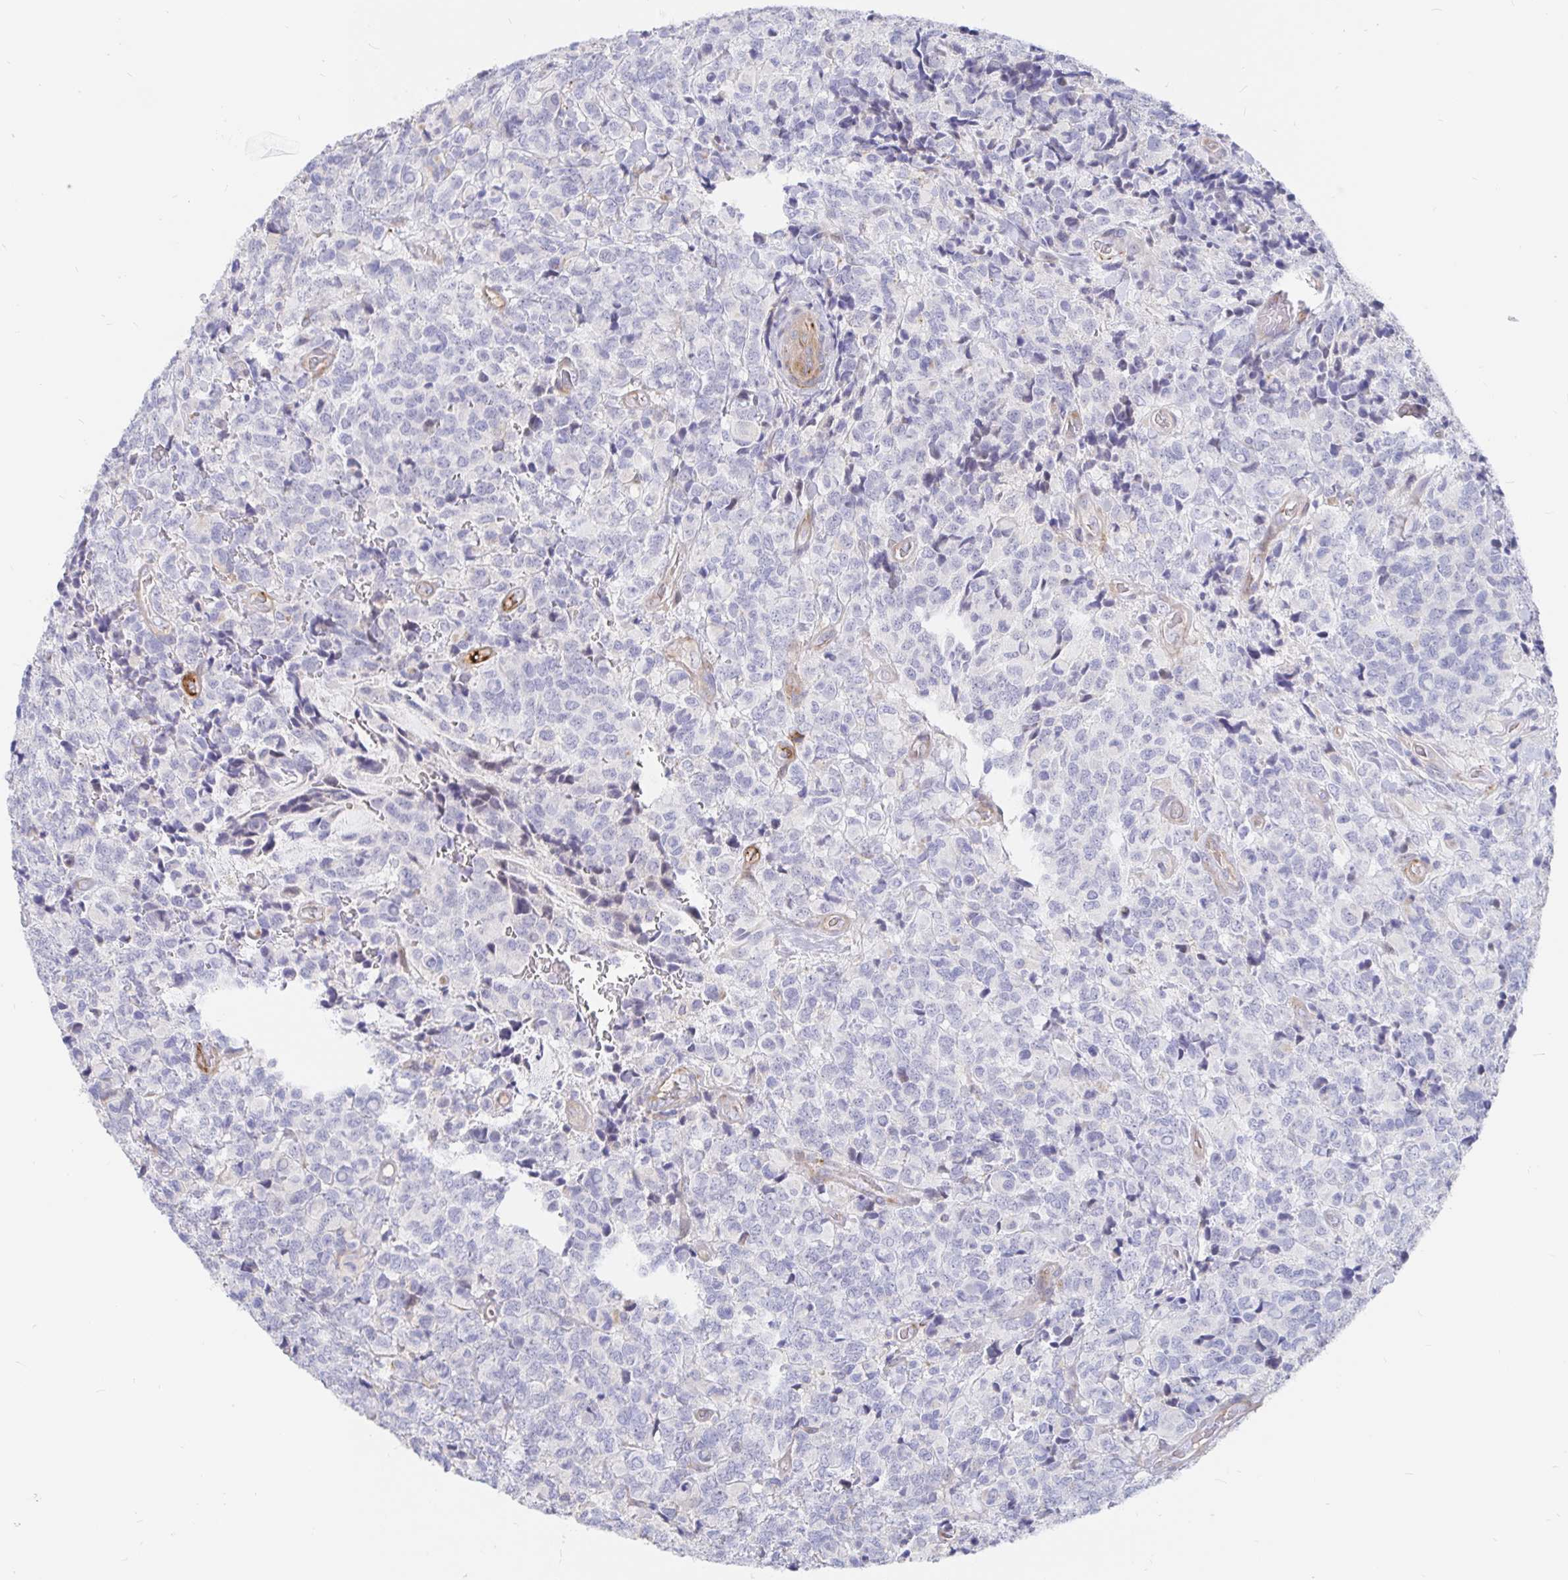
{"staining": {"intensity": "negative", "quantity": "none", "location": "none"}, "tissue": "glioma", "cell_type": "Tumor cells", "image_type": "cancer", "snomed": [{"axis": "morphology", "description": "Glioma, malignant, High grade"}, {"axis": "topography", "description": "Brain"}], "caption": "A photomicrograph of malignant glioma (high-grade) stained for a protein shows no brown staining in tumor cells.", "gene": "KCTD19", "patient": {"sex": "male", "age": 39}}